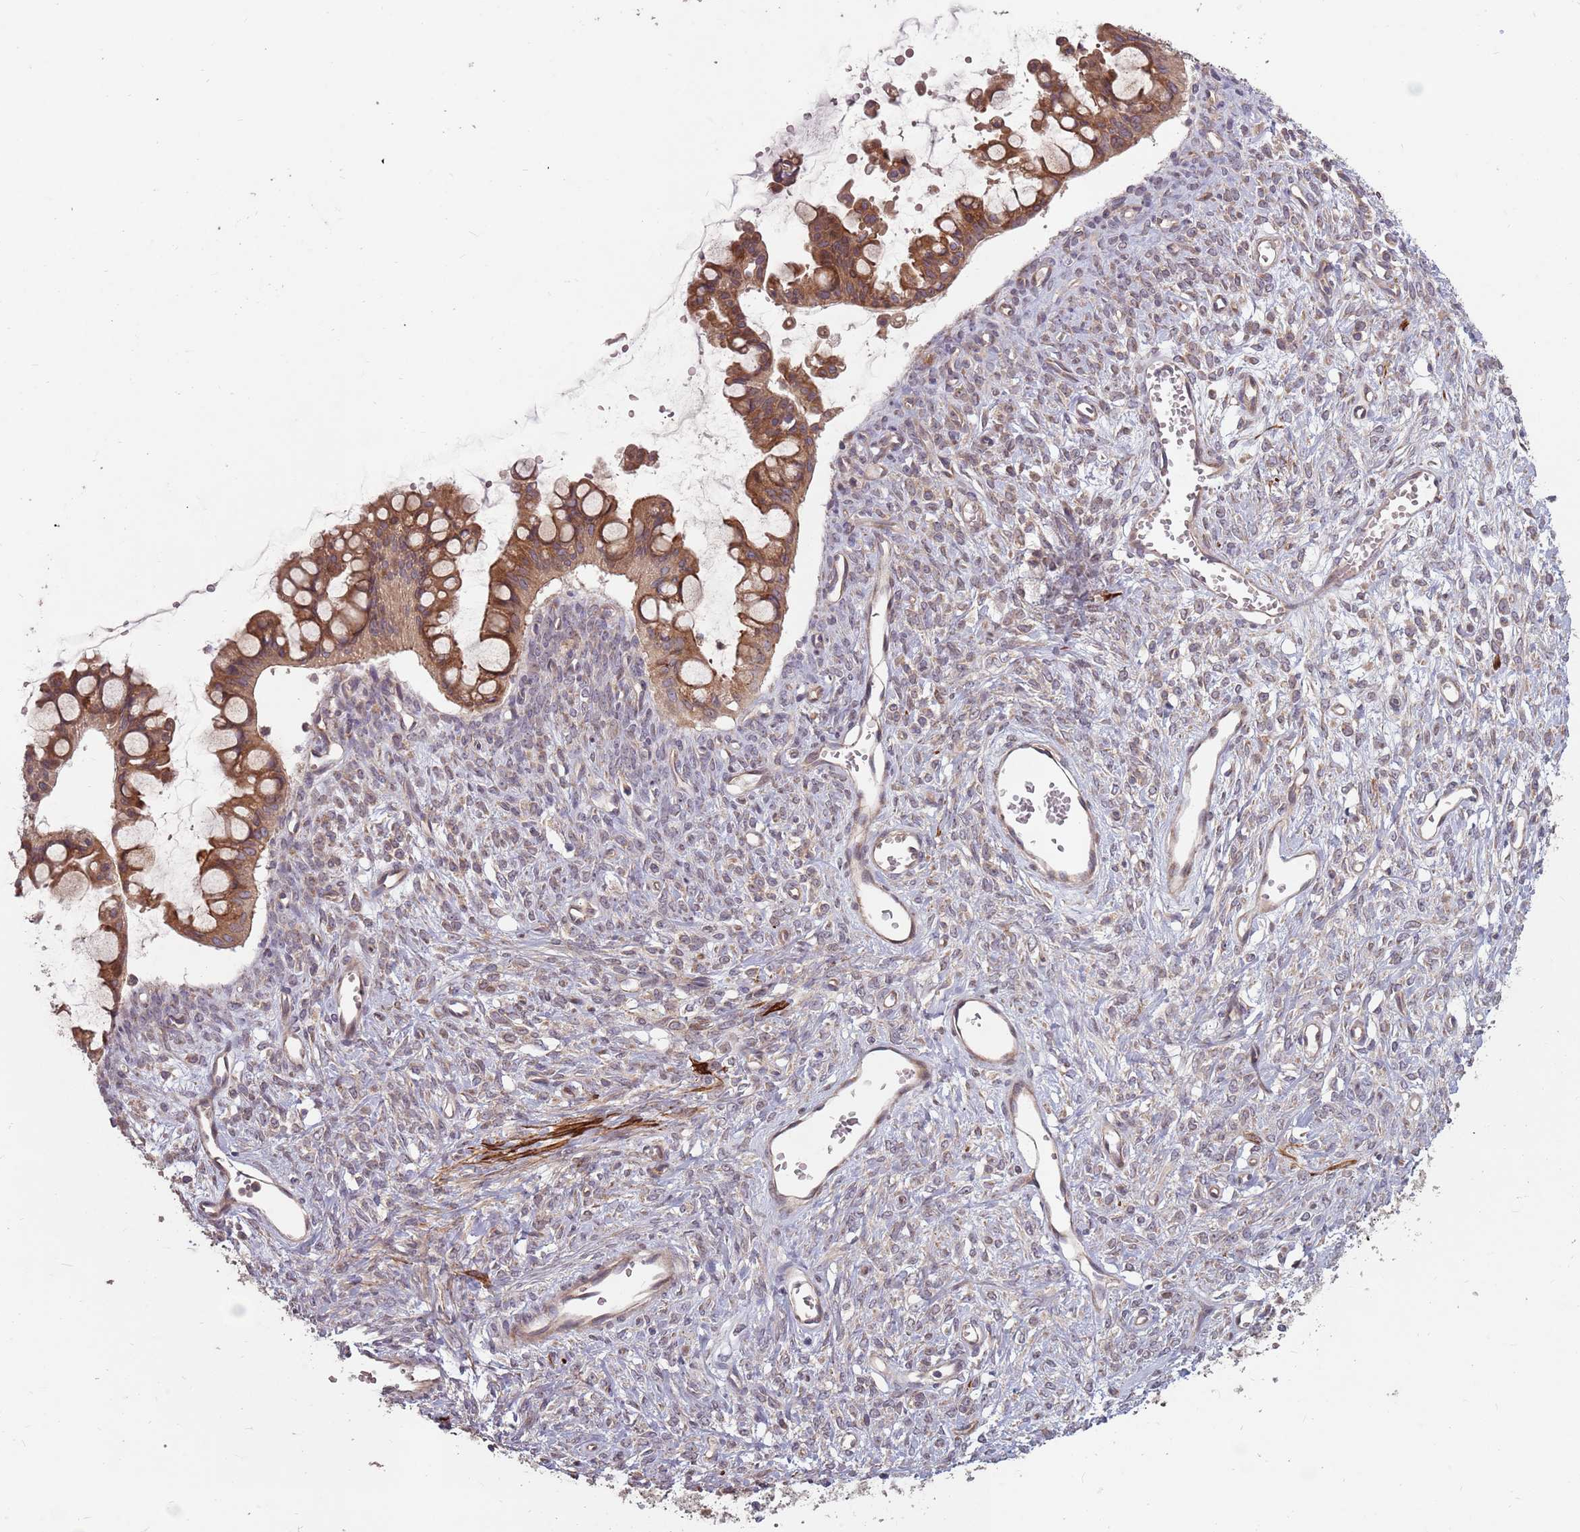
{"staining": {"intensity": "moderate", "quantity": ">75%", "location": "cytoplasmic/membranous"}, "tissue": "ovarian cancer", "cell_type": "Tumor cells", "image_type": "cancer", "snomed": [{"axis": "morphology", "description": "Cystadenocarcinoma, mucinous, NOS"}, {"axis": "topography", "description": "Ovary"}], "caption": "A high-resolution image shows immunohistochemistry (IHC) staining of ovarian cancer (mucinous cystadenocarcinoma), which reveals moderate cytoplasmic/membranous expression in about >75% of tumor cells. The staining was performed using DAB to visualize the protein expression in brown, while the nuclei were stained in blue with hematoxylin (Magnification: 20x).", "gene": "PLD6", "patient": {"sex": "female", "age": 73}}